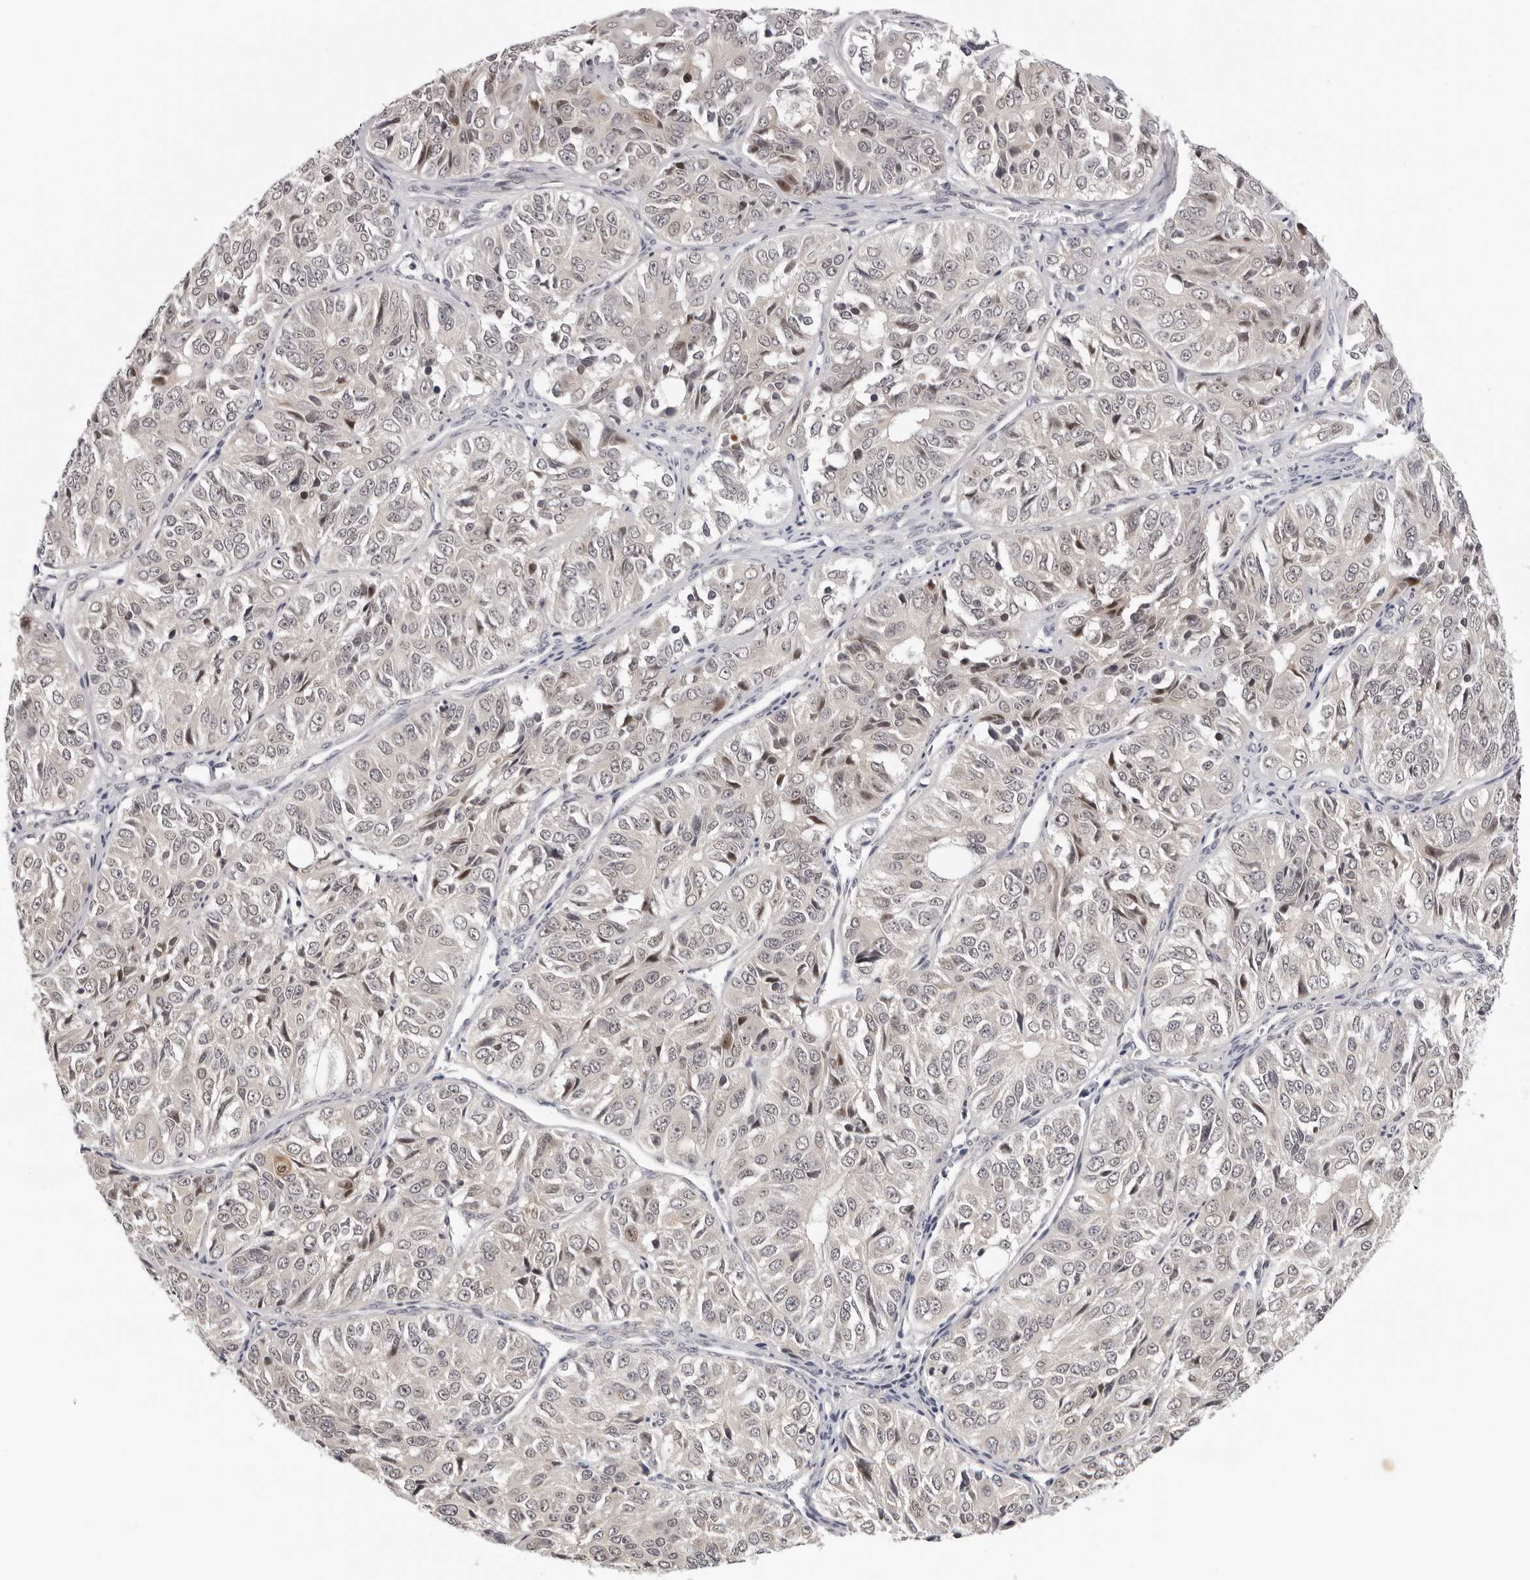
{"staining": {"intensity": "moderate", "quantity": "<25%", "location": "nuclear"}, "tissue": "ovarian cancer", "cell_type": "Tumor cells", "image_type": "cancer", "snomed": [{"axis": "morphology", "description": "Carcinoma, endometroid"}, {"axis": "topography", "description": "Ovary"}], "caption": "Tumor cells demonstrate moderate nuclear expression in approximately <25% of cells in ovarian cancer (endometroid carcinoma). The staining was performed using DAB to visualize the protein expression in brown, while the nuclei were stained in blue with hematoxylin (Magnification: 20x).", "gene": "PRUNE1", "patient": {"sex": "female", "age": 51}}